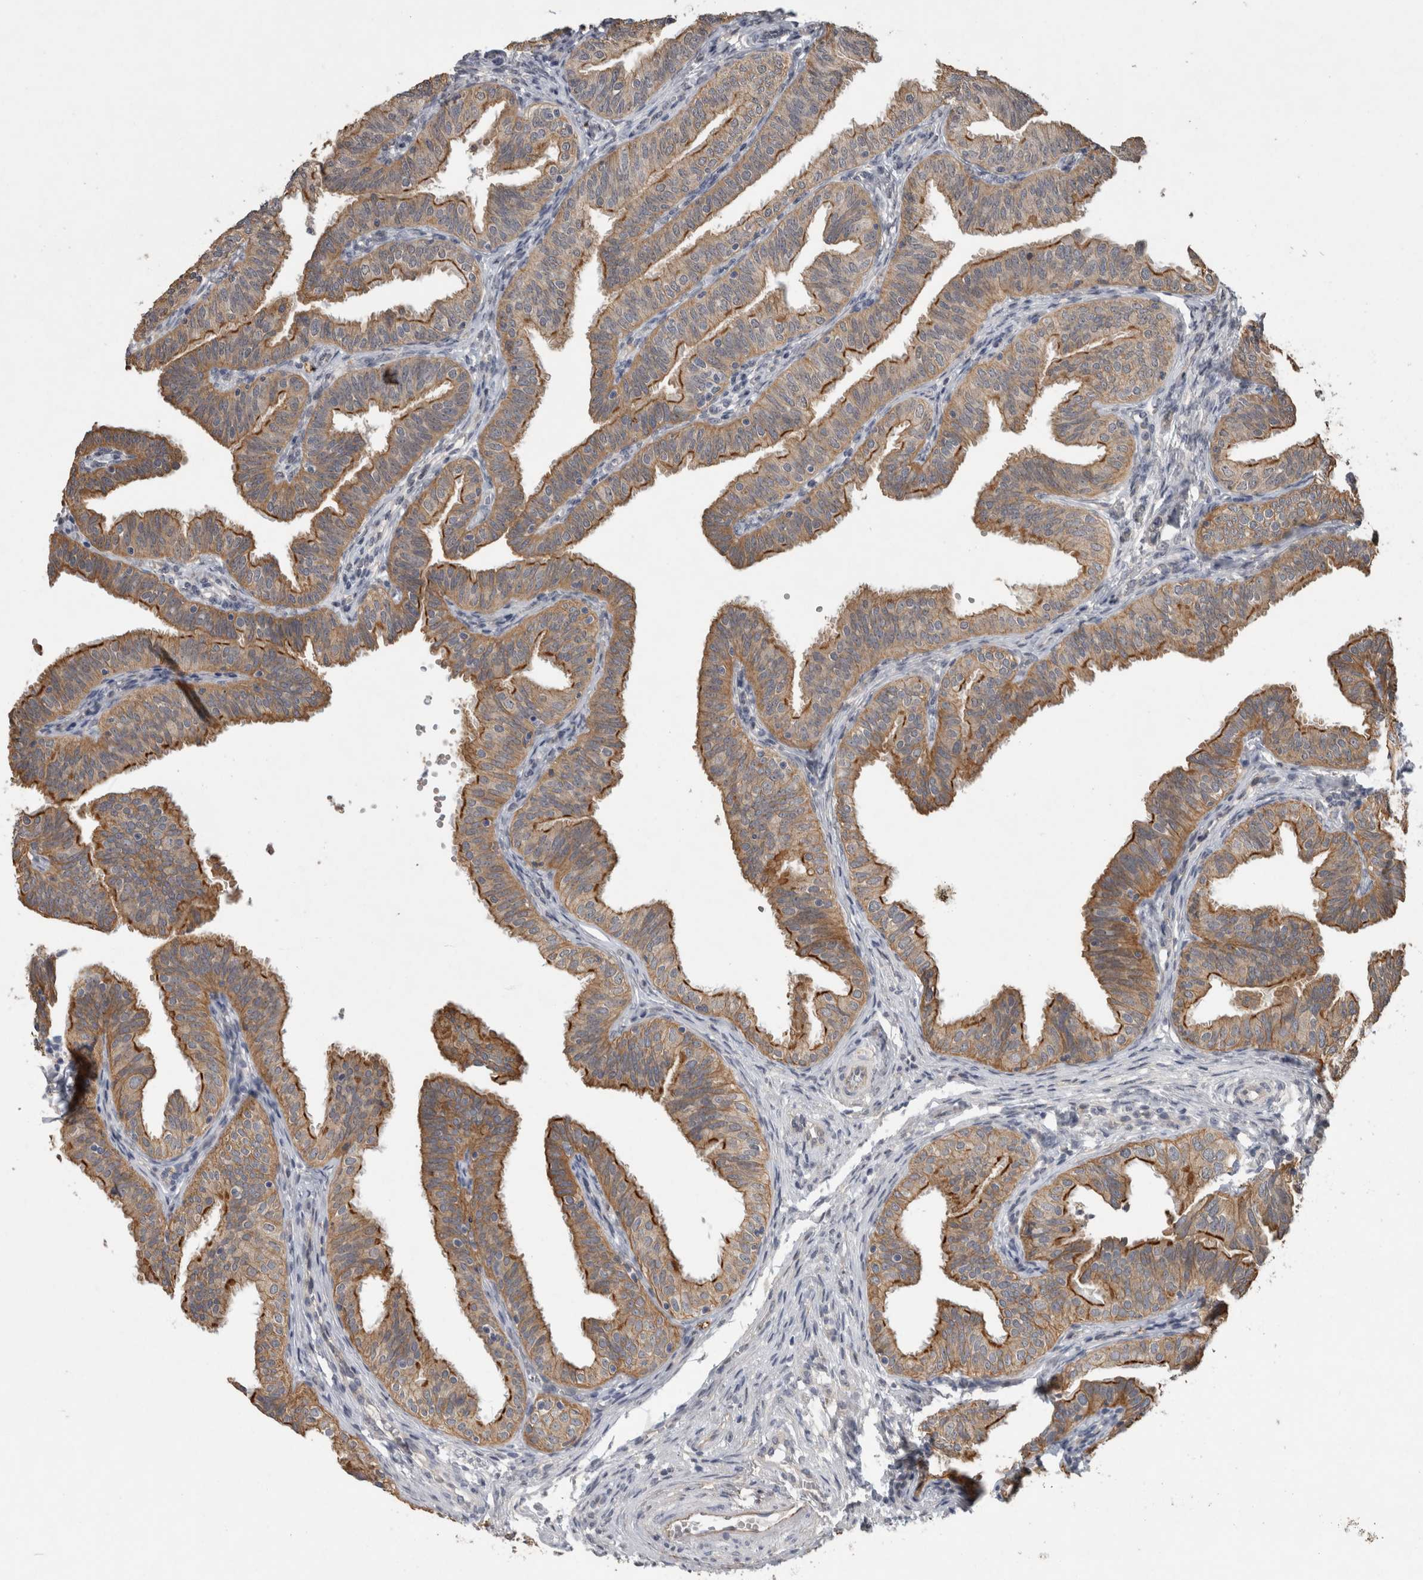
{"staining": {"intensity": "moderate", "quantity": ">75%", "location": "cytoplasmic/membranous"}, "tissue": "fallopian tube", "cell_type": "Glandular cells", "image_type": "normal", "snomed": [{"axis": "morphology", "description": "Normal tissue, NOS"}, {"axis": "topography", "description": "Fallopian tube"}], "caption": "An immunohistochemistry micrograph of benign tissue is shown. Protein staining in brown labels moderate cytoplasmic/membranous positivity in fallopian tube within glandular cells. Nuclei are stained in blue.", "gene": "RHPN1", "patient": {"sex": "female", "age": 35}}